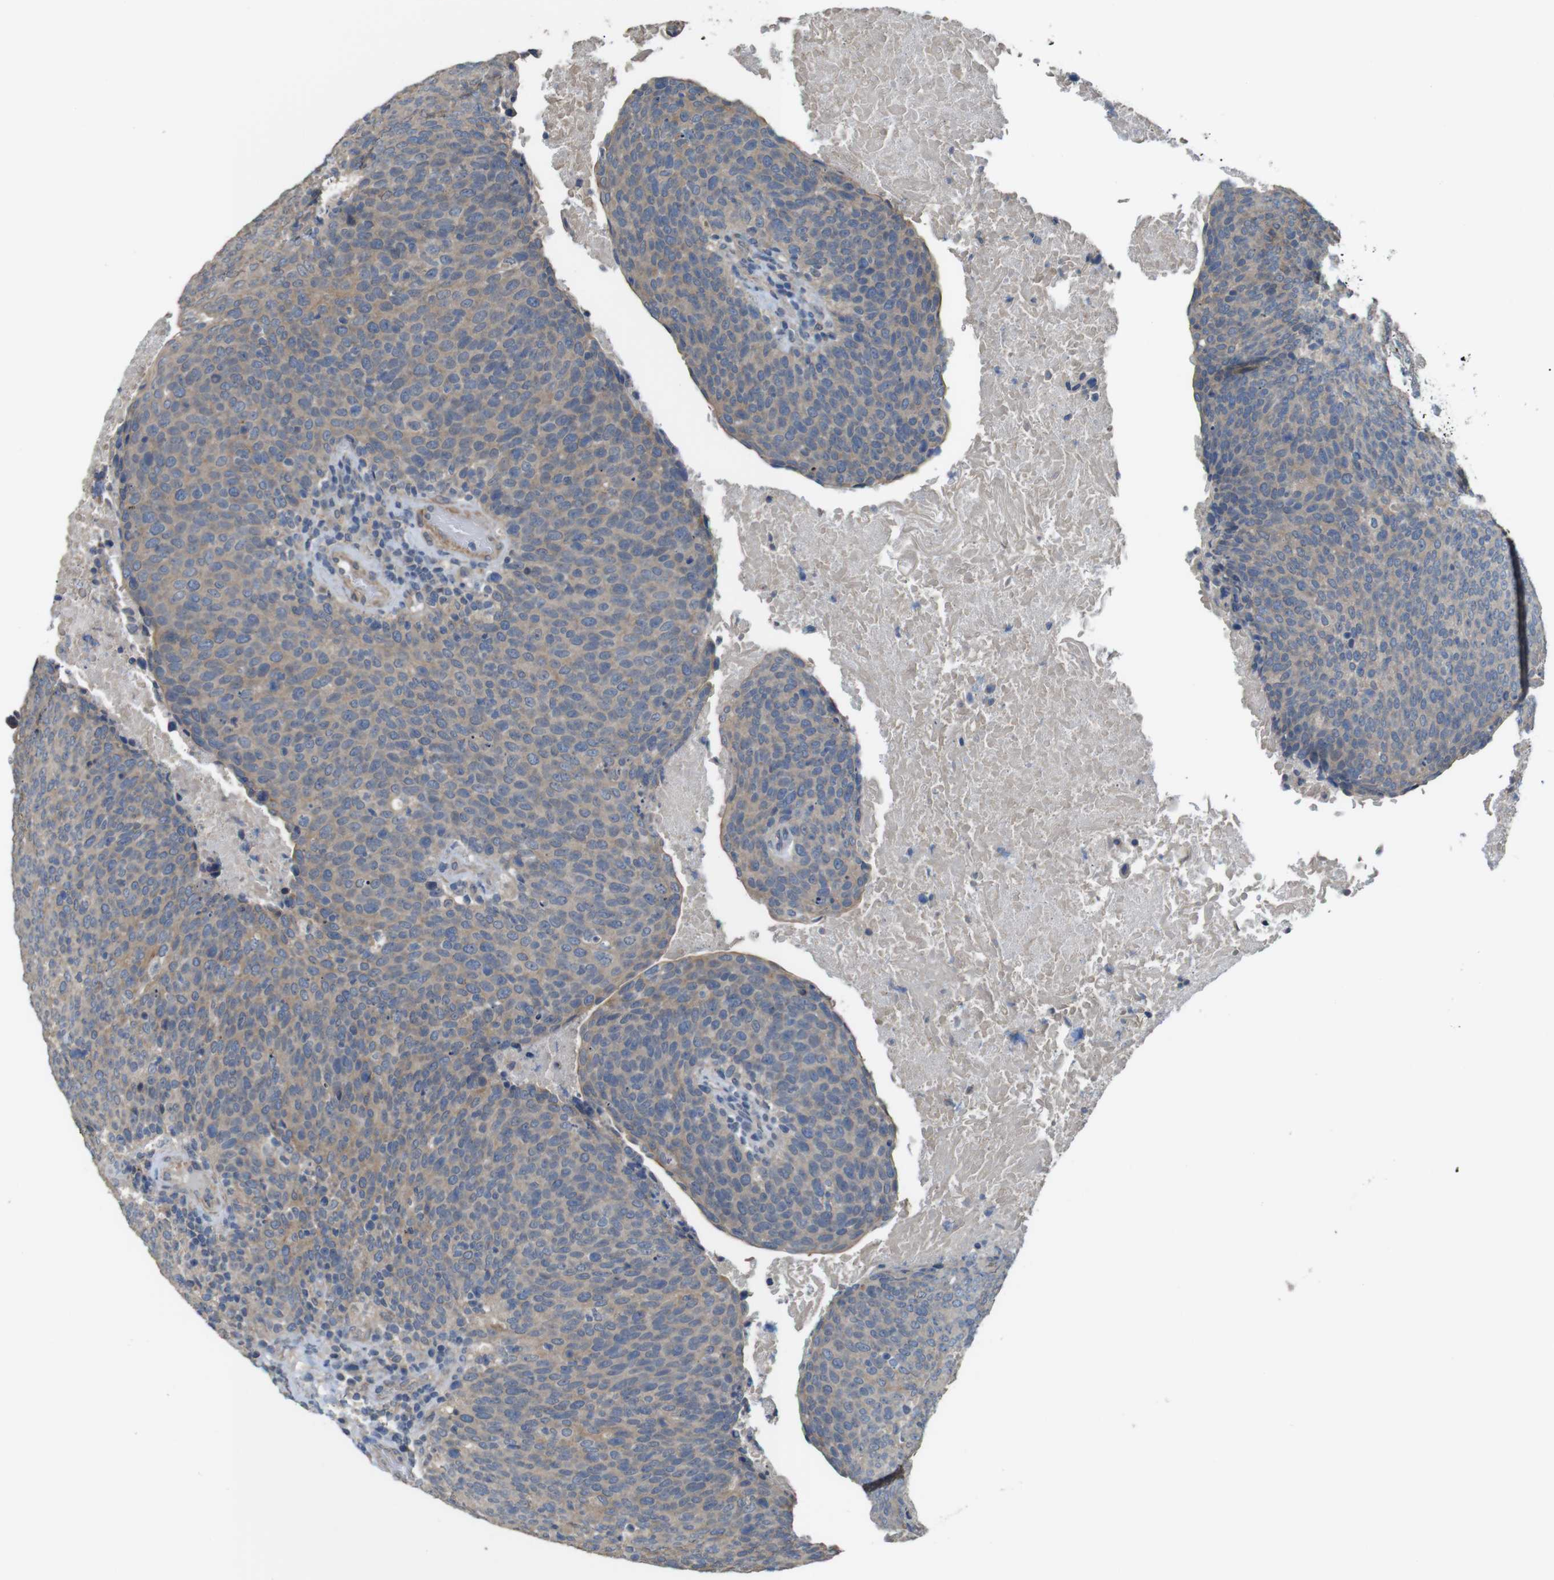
{"staining": {"intensity": "weak", "quantity": ">75%", "location": "cytoplasmic/membranous"}, "tissue": "head and neck cancer", "cell_type": "Tumor cells", "image_type": "cancer", "snomed": [{"axis": "morphology", "description": "Squamous cell carcinoma, NOS"}, {"axis": "morphology", "description": "Squamous cell carcinoma, metastatic, NOS"}, {"axis": "topography", "description": "Lymph node"}, {"axis": "topography", "description": "Head-Neck"}], "caption": "Protein expression analysis of human metastatic squamous cell carcinoma (head and neck) reveals weak cytoplasmic/membranous positivity in about >75% of tumor cells.", "gene": "CDC34", "patient": {"sex": "male", "age": 62}}